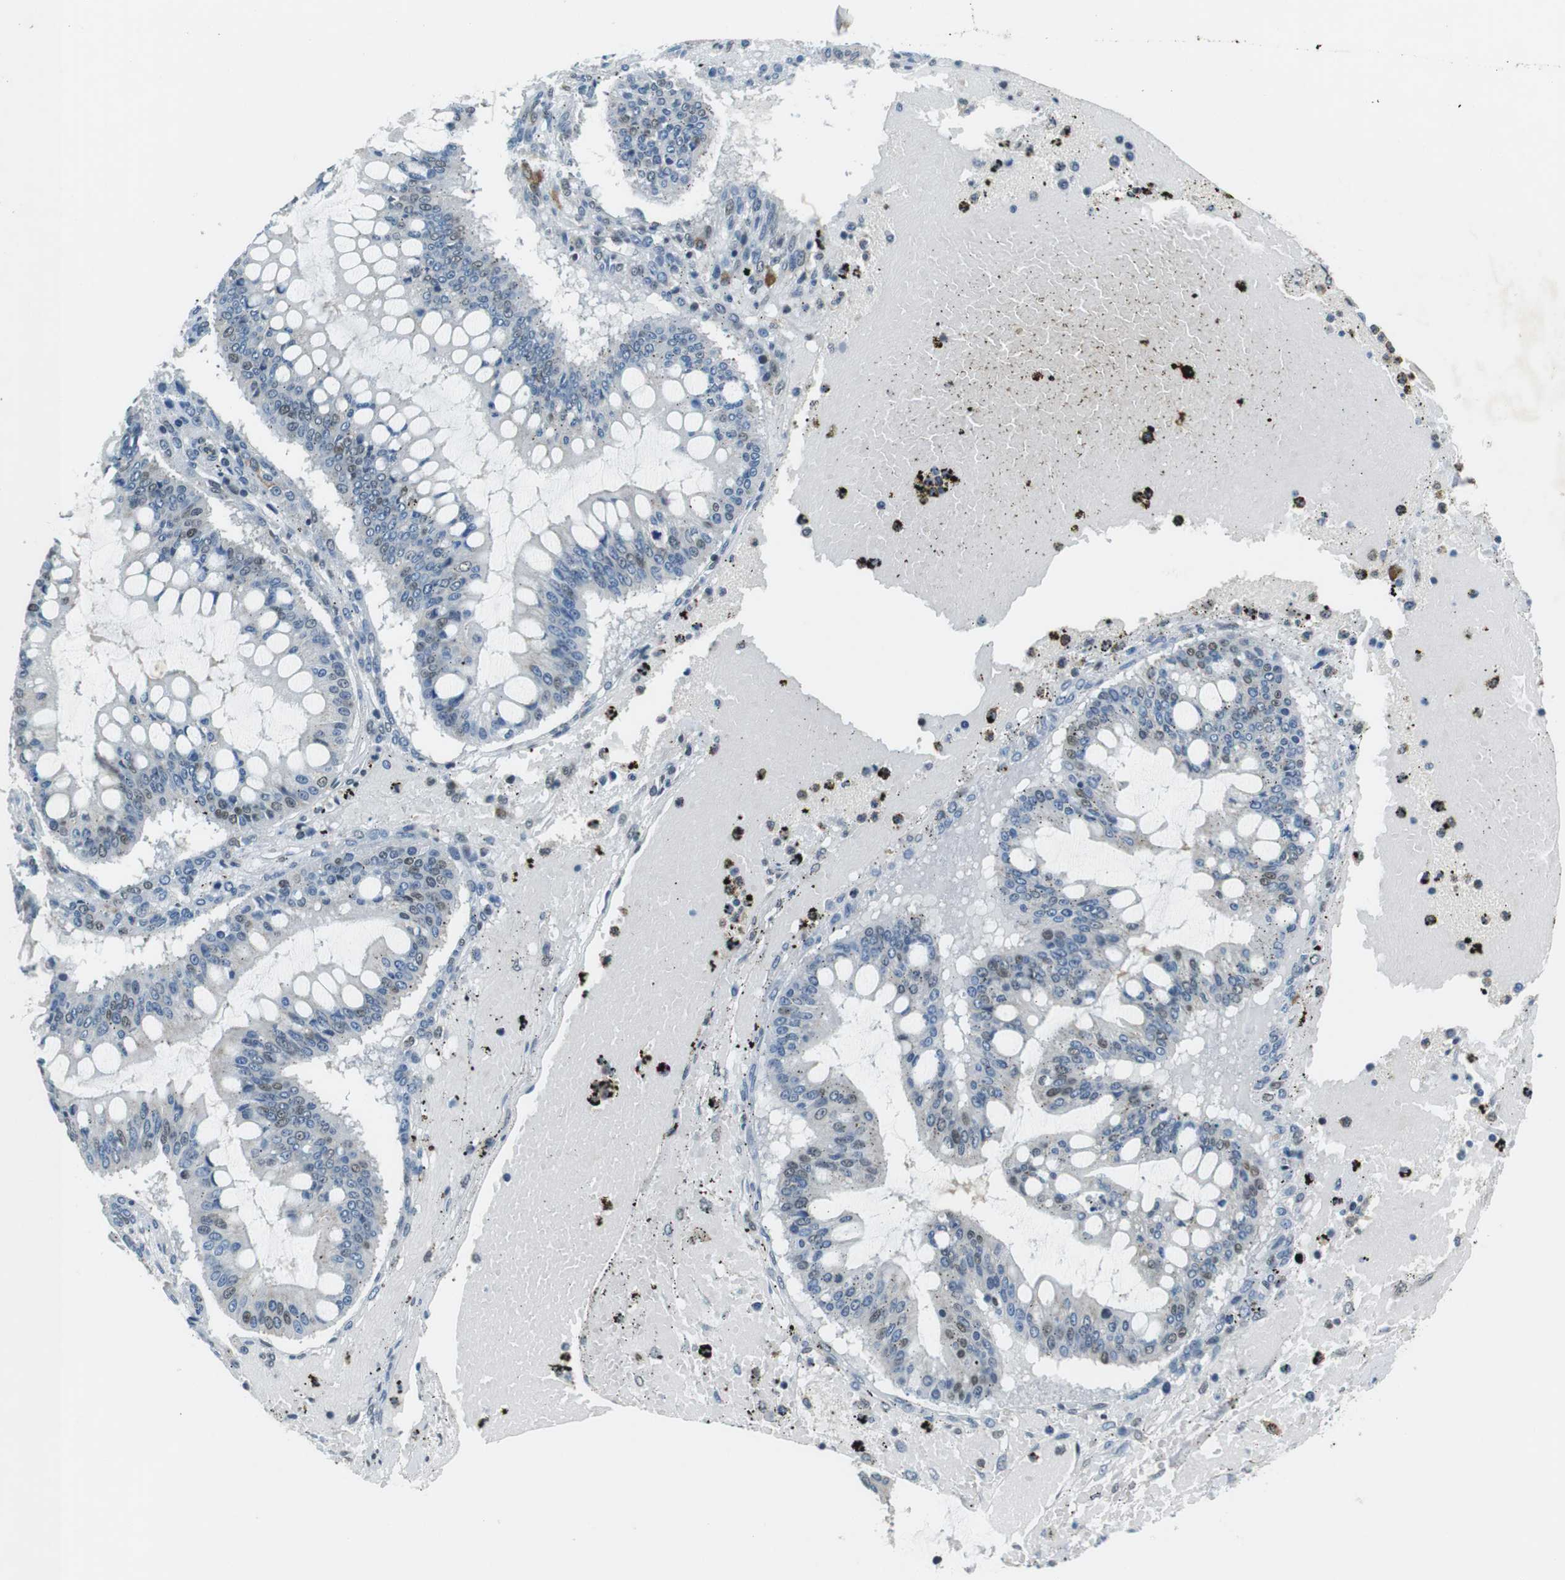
{"staining": {"intensity": "weak", "quantity": "<25%", "location": "nuclear"}, "tissue": "ovarian cancer", "cell_type": "Tumor cells", "image_type": "cancer", "snomed": [{"axis": "morphology", "description": "Cystadenocarcinoma, mucinous, NOS"}, {"axis": "topography", "description": "Ovary"}], "caption": "IHC image of human mucinous cystadenocarcinoma (ovarian) stained for a protein (brown), which shows no staining in tumor cells.", "gene": "NEK4", "patient": {"sex": "female", "age": 73}}